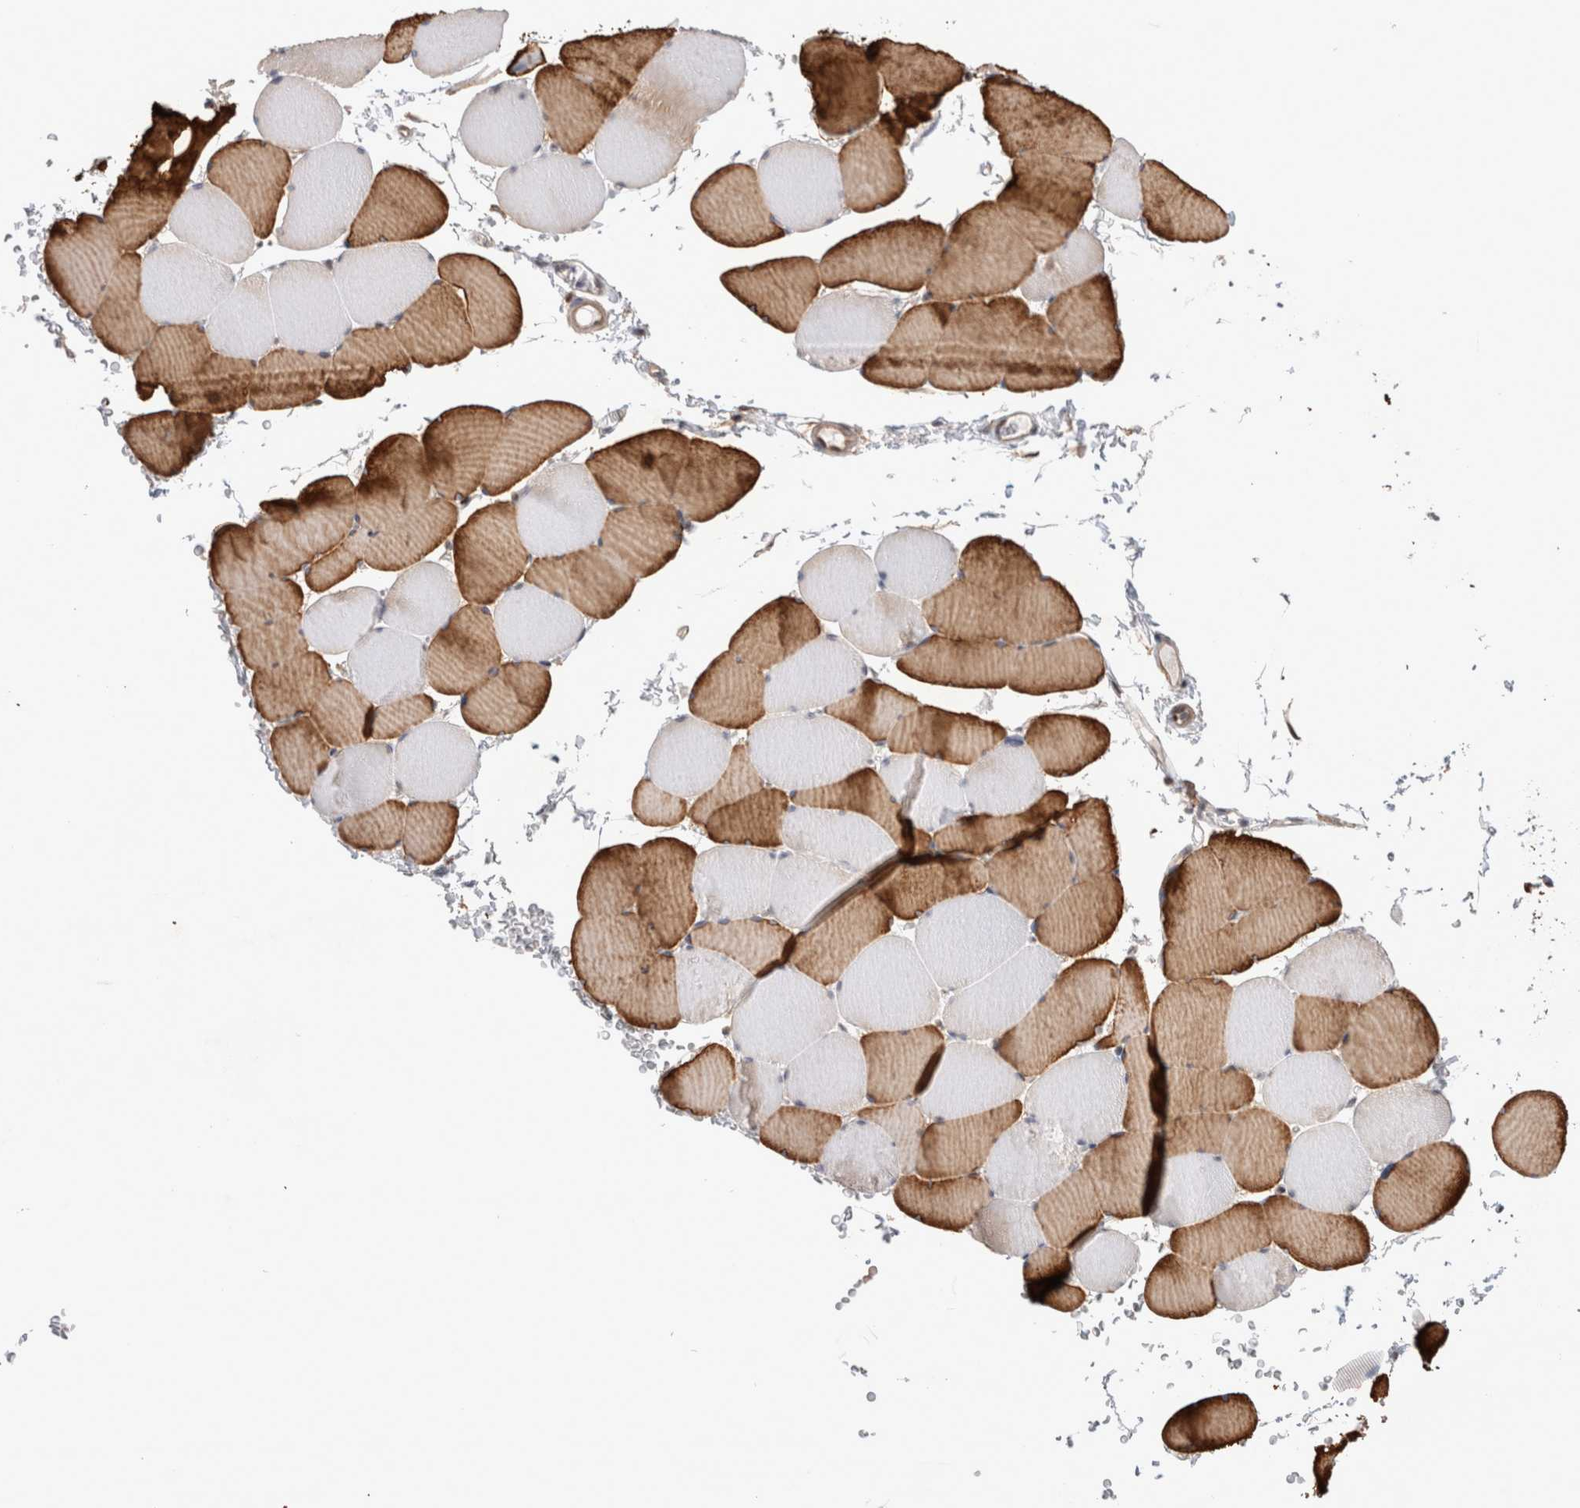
{"staining": {"intensity": "strong", "quantity": "25%-75%", "location": "cytoplasmic/membranous"}, "tissue": "skeletal muscle", "cell_type": "Myocytes", "image_type": "normal", "snomed": [{"axis": "morphology", "description": "Normal tissue, NOS"}, {"axis": "topography", "description": "Skeletal muscle"}], "caption": "Human skeletal muscle stained with a brown dye exhibits strong cytoplasmic/membranous positive positivity in approximately 25%-75% of myocytes.", "gene": "TCF4", "patient": {"sex": "male", "age": 62}}